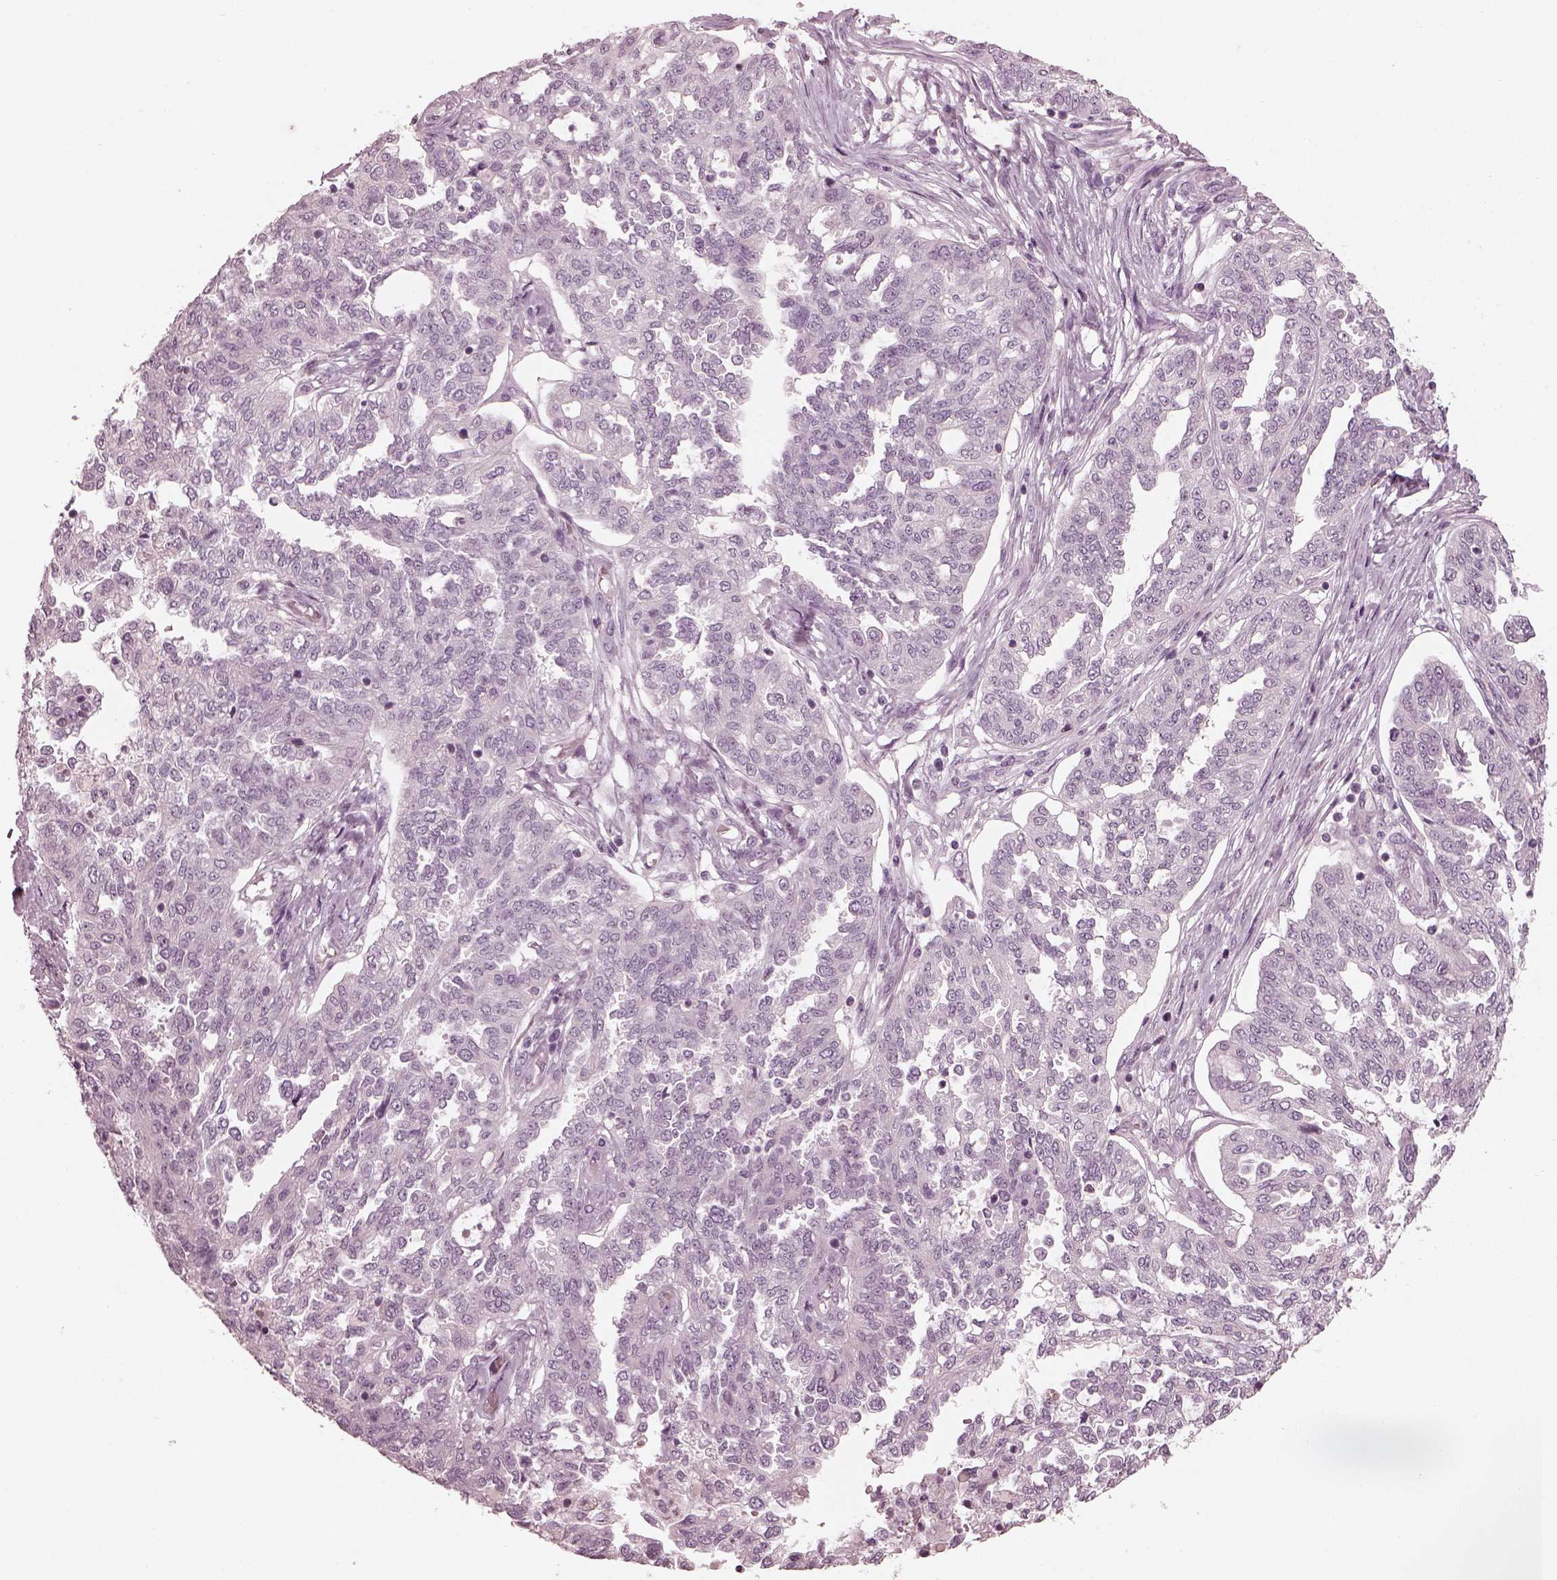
{"staining": {"intensity": "negative", "quantity": "none", "location": "none"}, "tissue": "ovarian cancer", "cell_type": "Tumor cells", "image_type": "cancer", "snomed": [{"axis": "morphology", "description": "Cystadenocarcinoma, serous, NOS"}, {"axis": "topography", "description": "Ovary"}], "caption": "This image is of serous cystadenocarcinoma (ovarian) stained with IHC to label a protein in brown with the nuclei are counter-stained blue. There is no positivity in tumor cells.", "gene": "OPTC", "patient": {"sex": "female", "age": 67}}